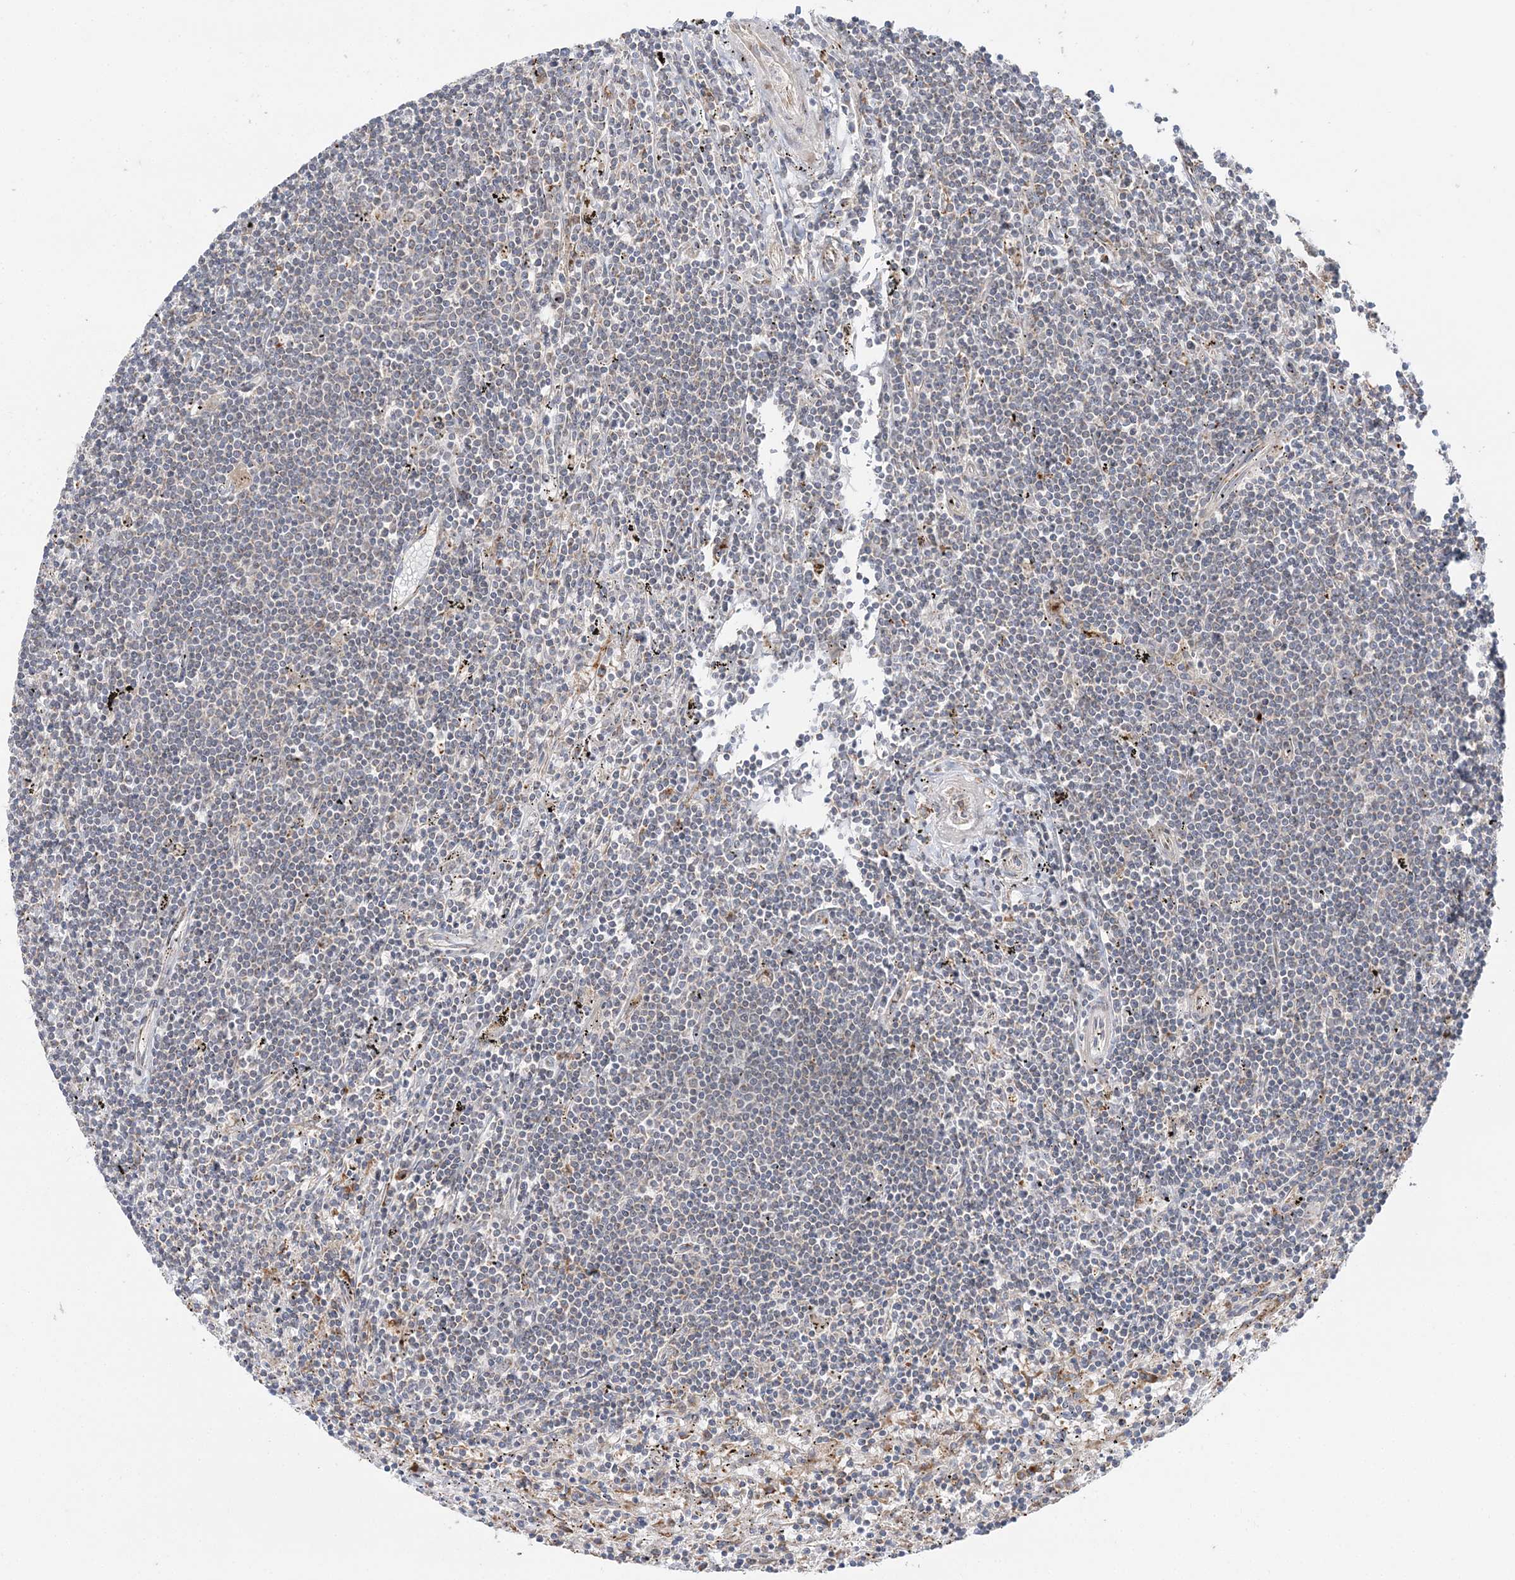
{"staining": {"intensity": "negative", "quantity": "none", "location": "none"}, "tissue": "lymphoma", "cell_type": "Tumor cells", "image_type": "cancer", "snomed": [{"axis": "morphology", "description": "Malignant lymphoma, non-Hodgkin's type, Low grade"}, {"axis": "topography", "description": "Spleen"}], "caption": "This is an immunohistochemistry image of human malignant lymphoma, non-Hodgkin's type (low-grade). There is no positivity in tumor cells.", "gene": "ABCC3", "patient": {"sex": "male", "age": 76}}